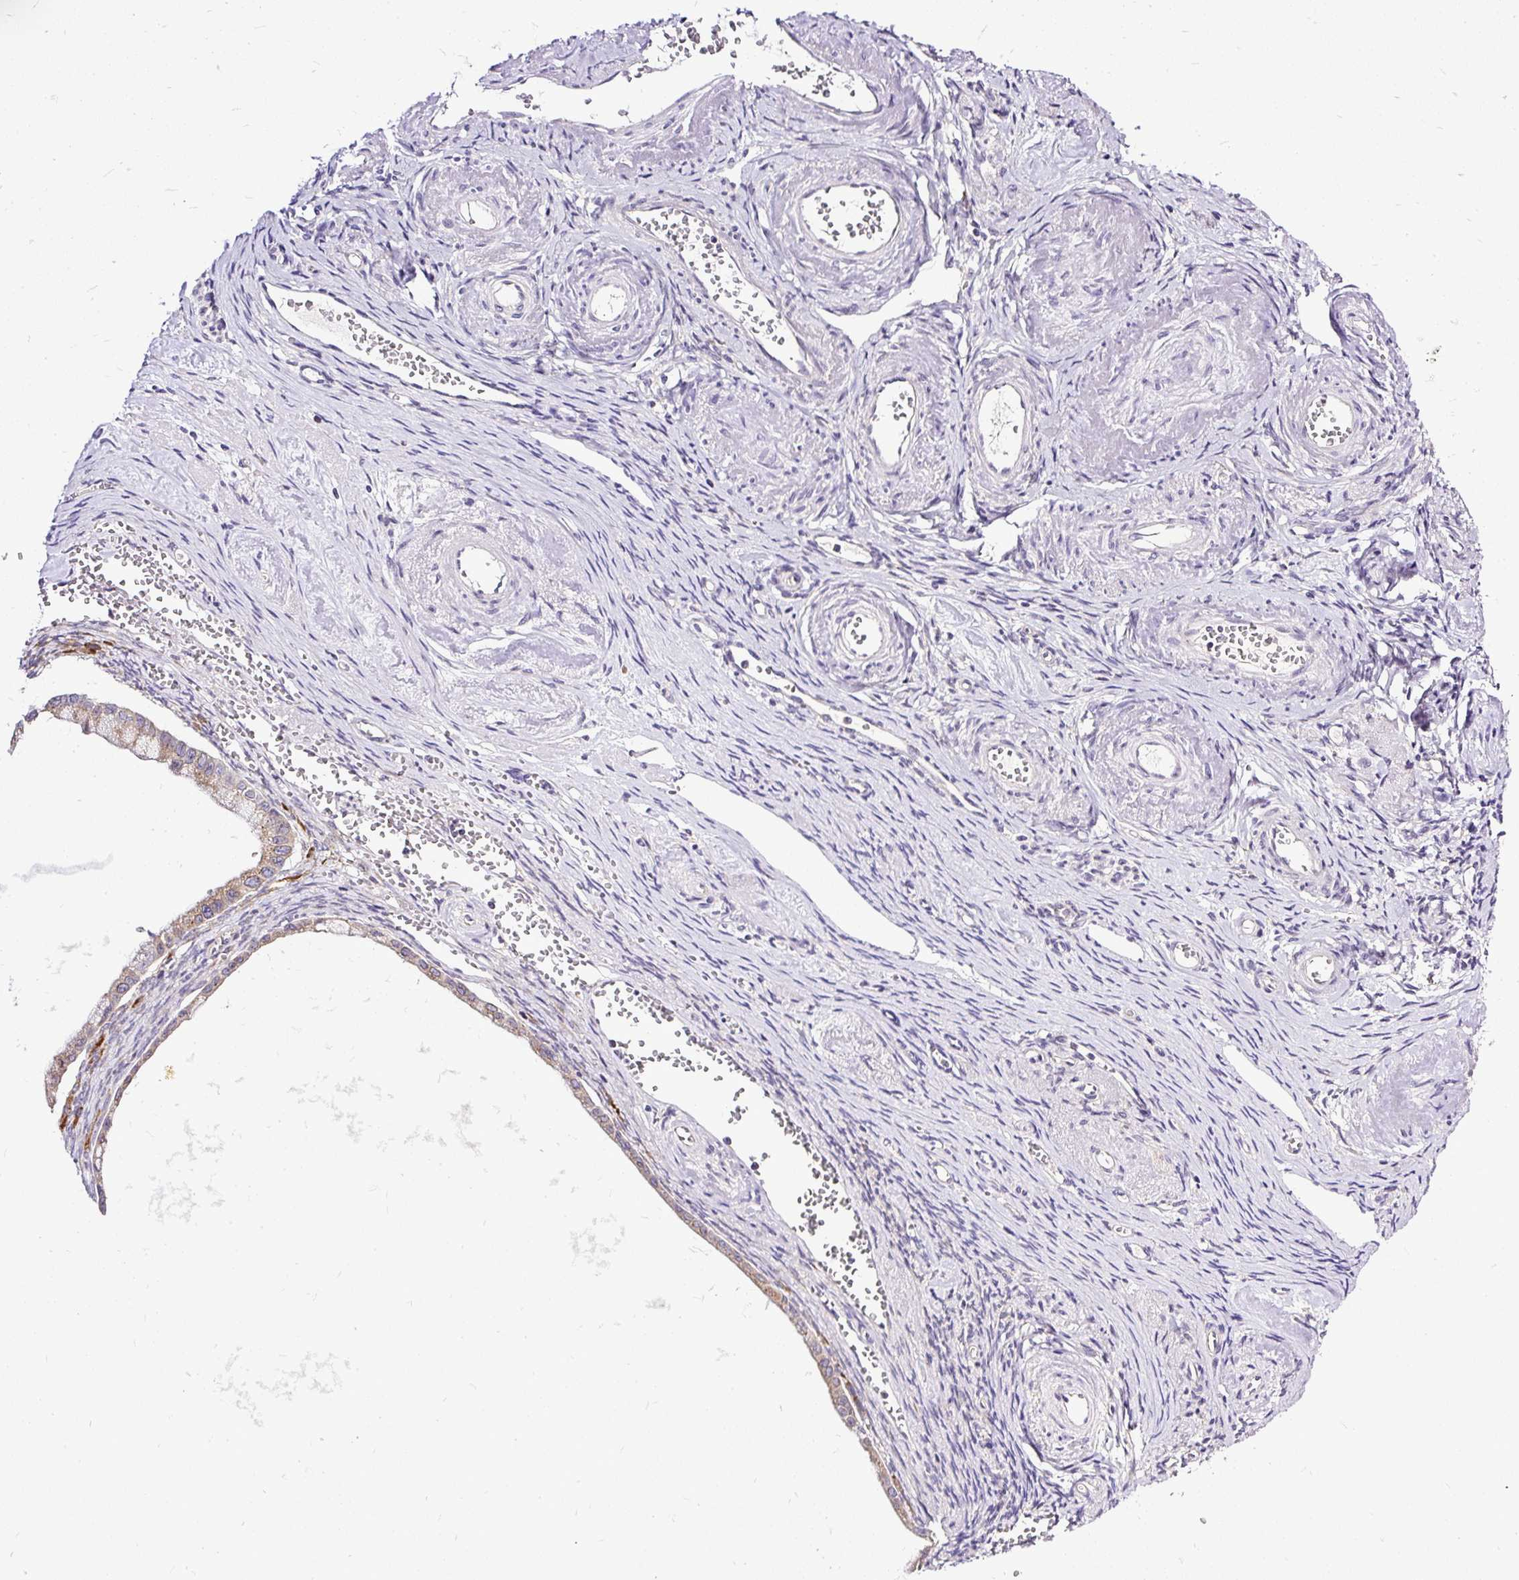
{"staining": {"intensity": "moderate", "quantity": "25%-75%", "location": "cytoplasmic/membranous"}, "tissue": "ovarian cancer", "cell_type": "Tumor cells", "image_type": "cancer", "snomed": [{"axis": "morphology", "description": "Cystadenocarcinoma, mucinous, NOS"}, {"axis": "topography", "description": "Ovary"}], "caption": "The photomicrograph displays staining of mucinous cystadenocarcinoma (ovarian), revealing moderate cytoplasmic/membranous protein positivity (brown color) within tumor cells.", "gene": "AMFR", "patient": {"sex": "female", "age": 59}}